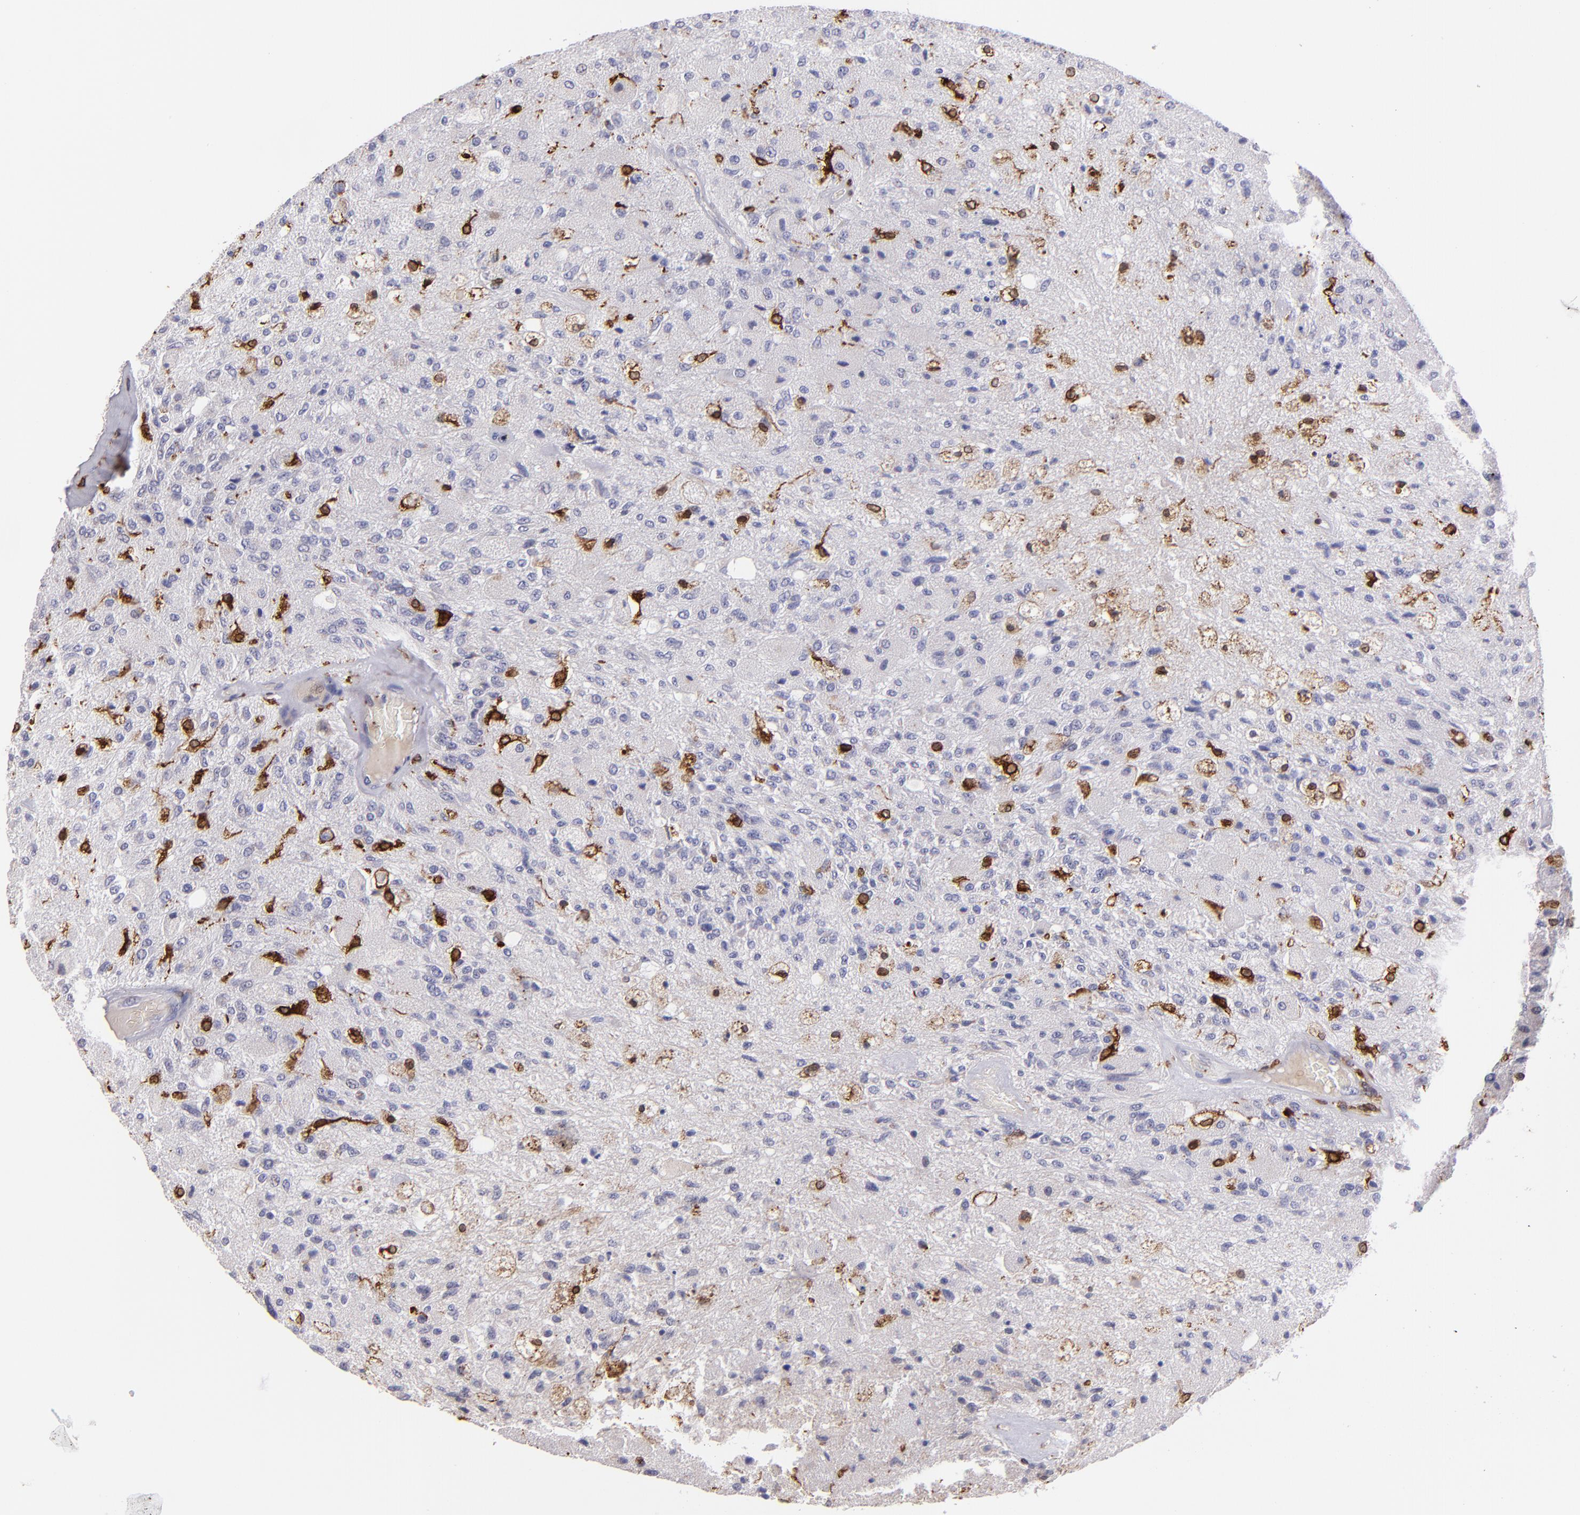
{"staining": {"intensity": "strong", "quantity": "<25%", "location": "cytoplasmic/membranous,nuclear"}, "tissue": "glioma", "cell_type": "Tumor cells", "image_type": "cancer", "snomed": [{"axis": "morphology", "description": "Normal tissue, NOS"}, {"axis": "morphology", "description": "Glioma, malignant, High grade"}, {"axis": "topography", "description": "Cerebral cortex"}], "caption": "Protein staining of malignant high-grade glioma tissue shows strong cytoplasmic/membranous and nuclear staining in about <25% of tumor cells.", "gene": "PTGS1", "patient": {"sex": "male", "age": 77}}